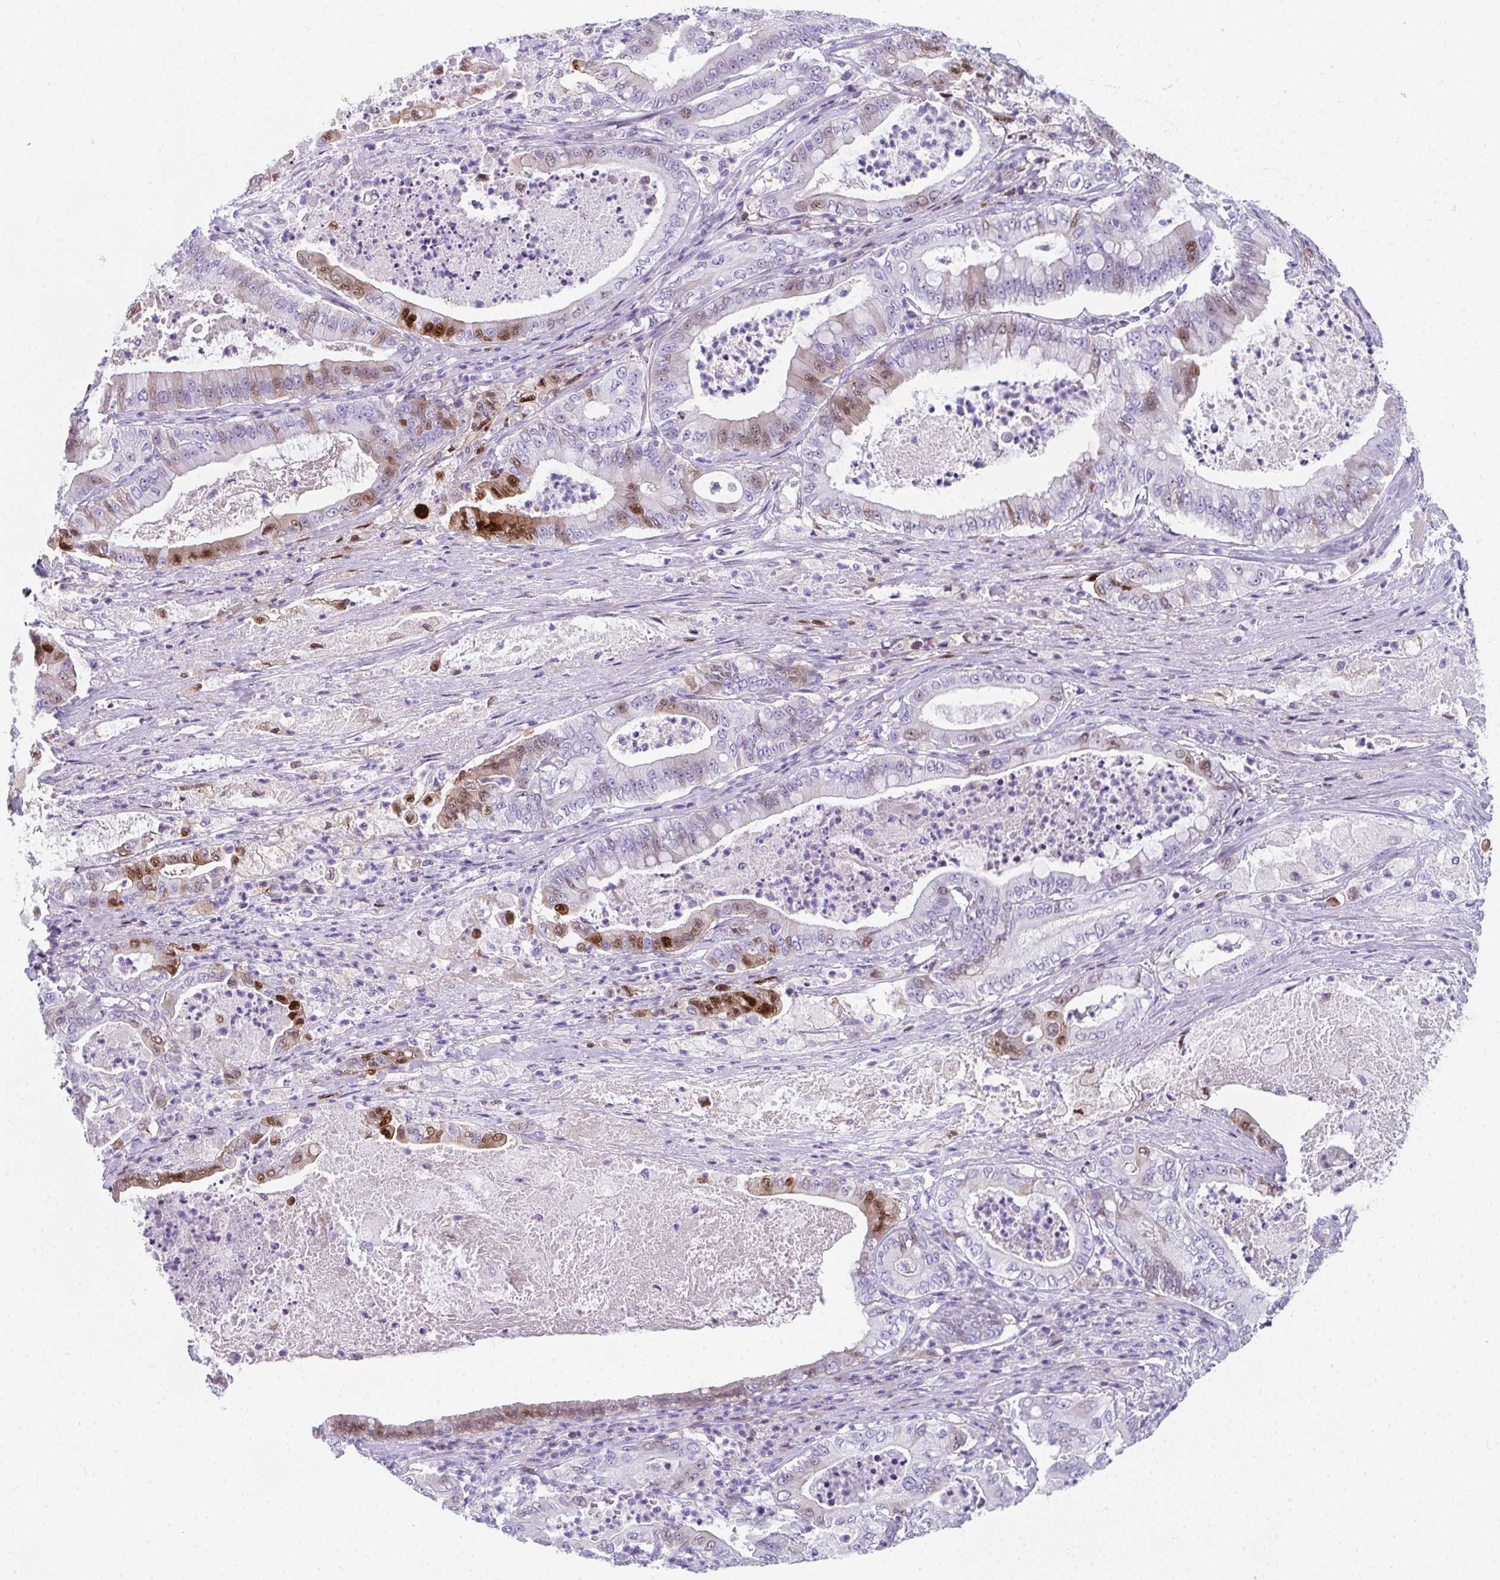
{"staining": {"intensity": "strong", "quantity": "<25%", "location": "nuclear"}, "tissue": "pancreatic cancer", "cell_type": "Tumor cells", "image_type": "cancer", "snomed": [{"axis": "morphology", "description": "Adenocarcinoma, NOS"}, {"axis": "topography", "description": "Pancreas"}], "caption": "Immunohistochemistry (IHC) of human pancreatic cancer (adenocarcinoma) displays medium levels of strong nuclear positivity in approximately <25% of tumor cells.", "gene": "TTC30B", "patient": {"sex": "male", "age": 71}}